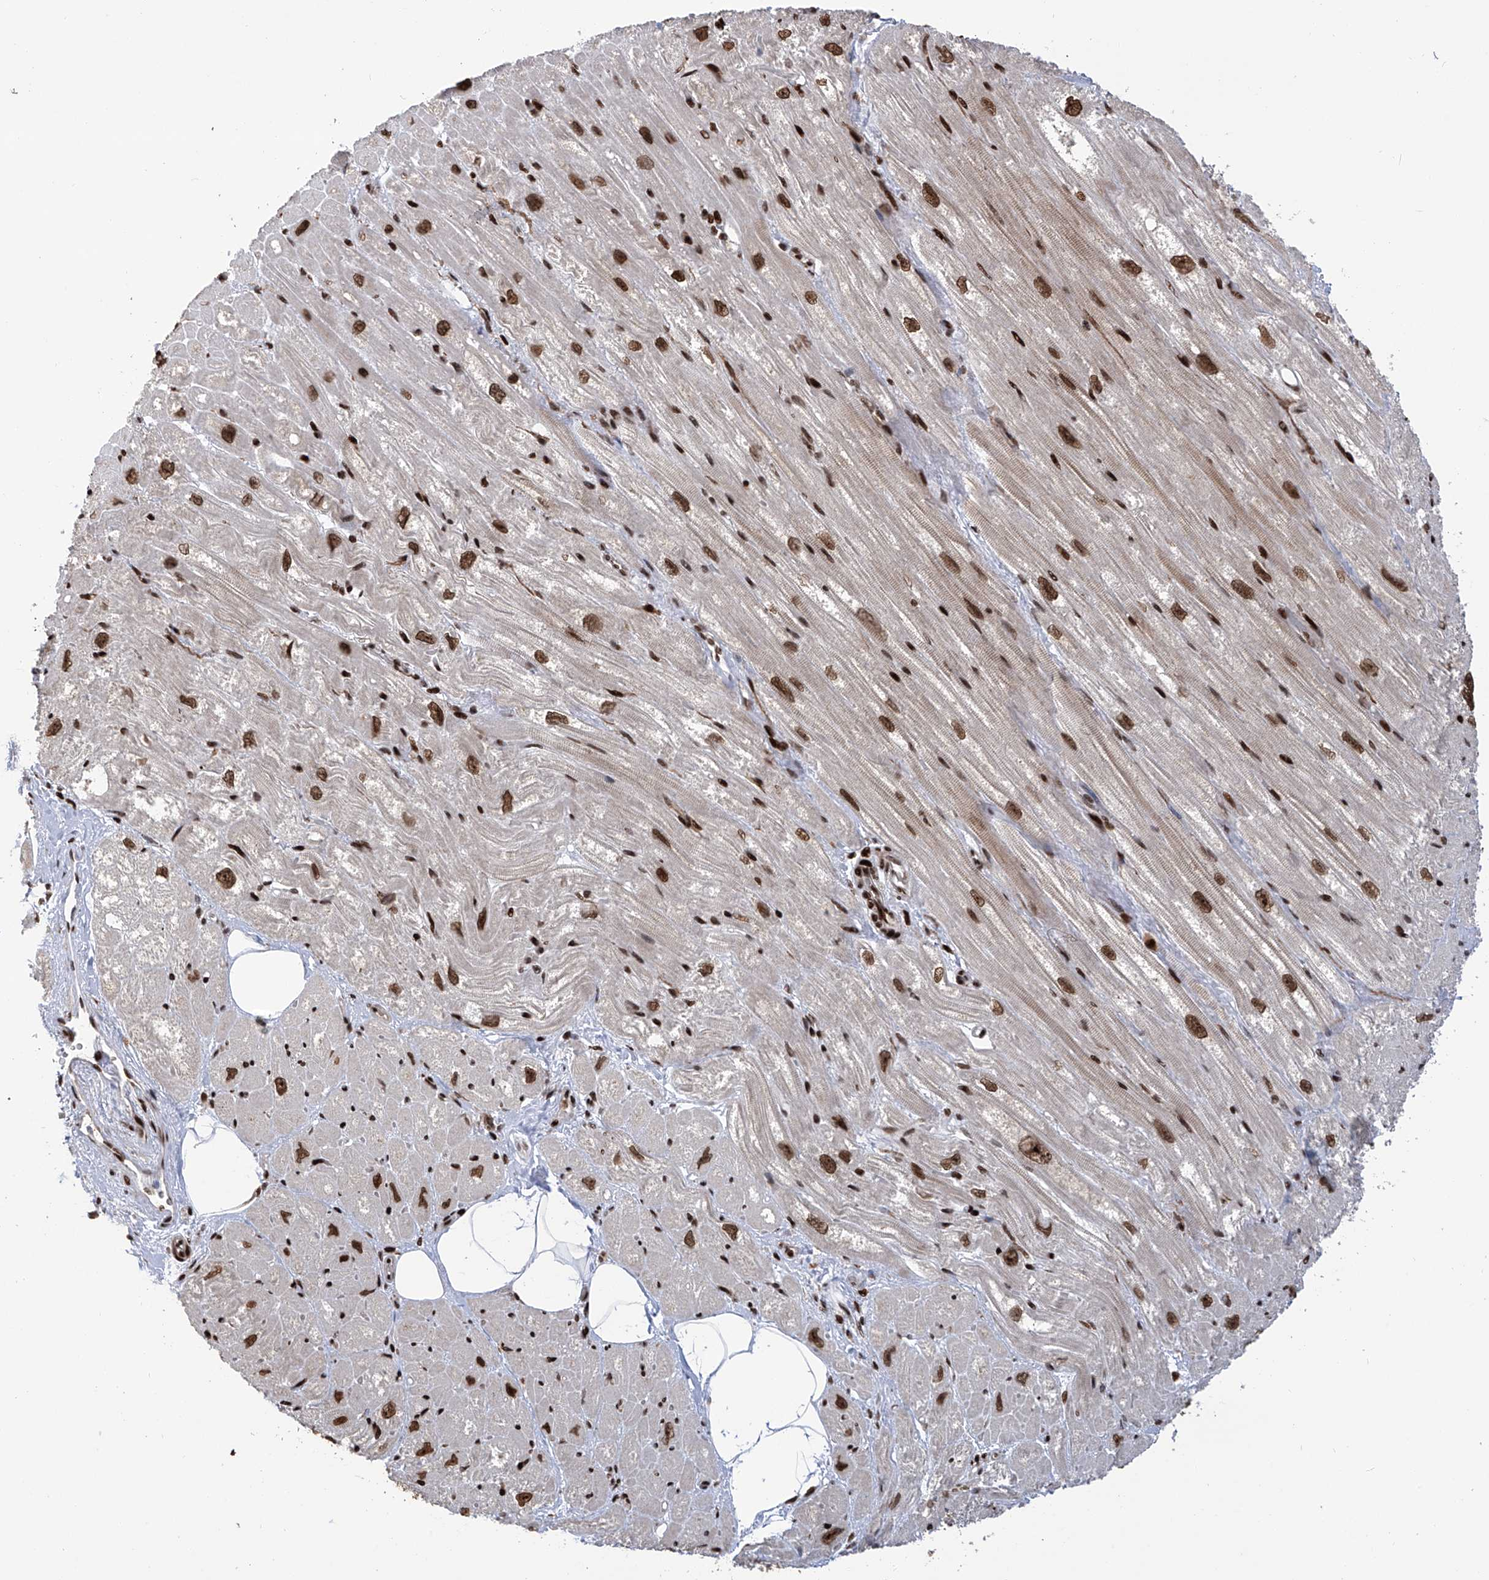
{"staining": {"intensity": "strong", "quantity": ">75%", "location": "nuclear"}, "tissue": "heart muscle", "cell_type": "Cardiomyocytes", "image_type": "normal", "snomed": [{"axis": "morphology", "description": "Normal tissue, NOS"}, {"axis": "topography", "description": "Heart"}], "caption": "Immunohistochemical staining of normal human heart muscle displays high levels of strong nuclear expression in about >75% of cardiomyocytes.", "gene": "PAK1IP1", "patient": {"sex": "male", "age": 50}}